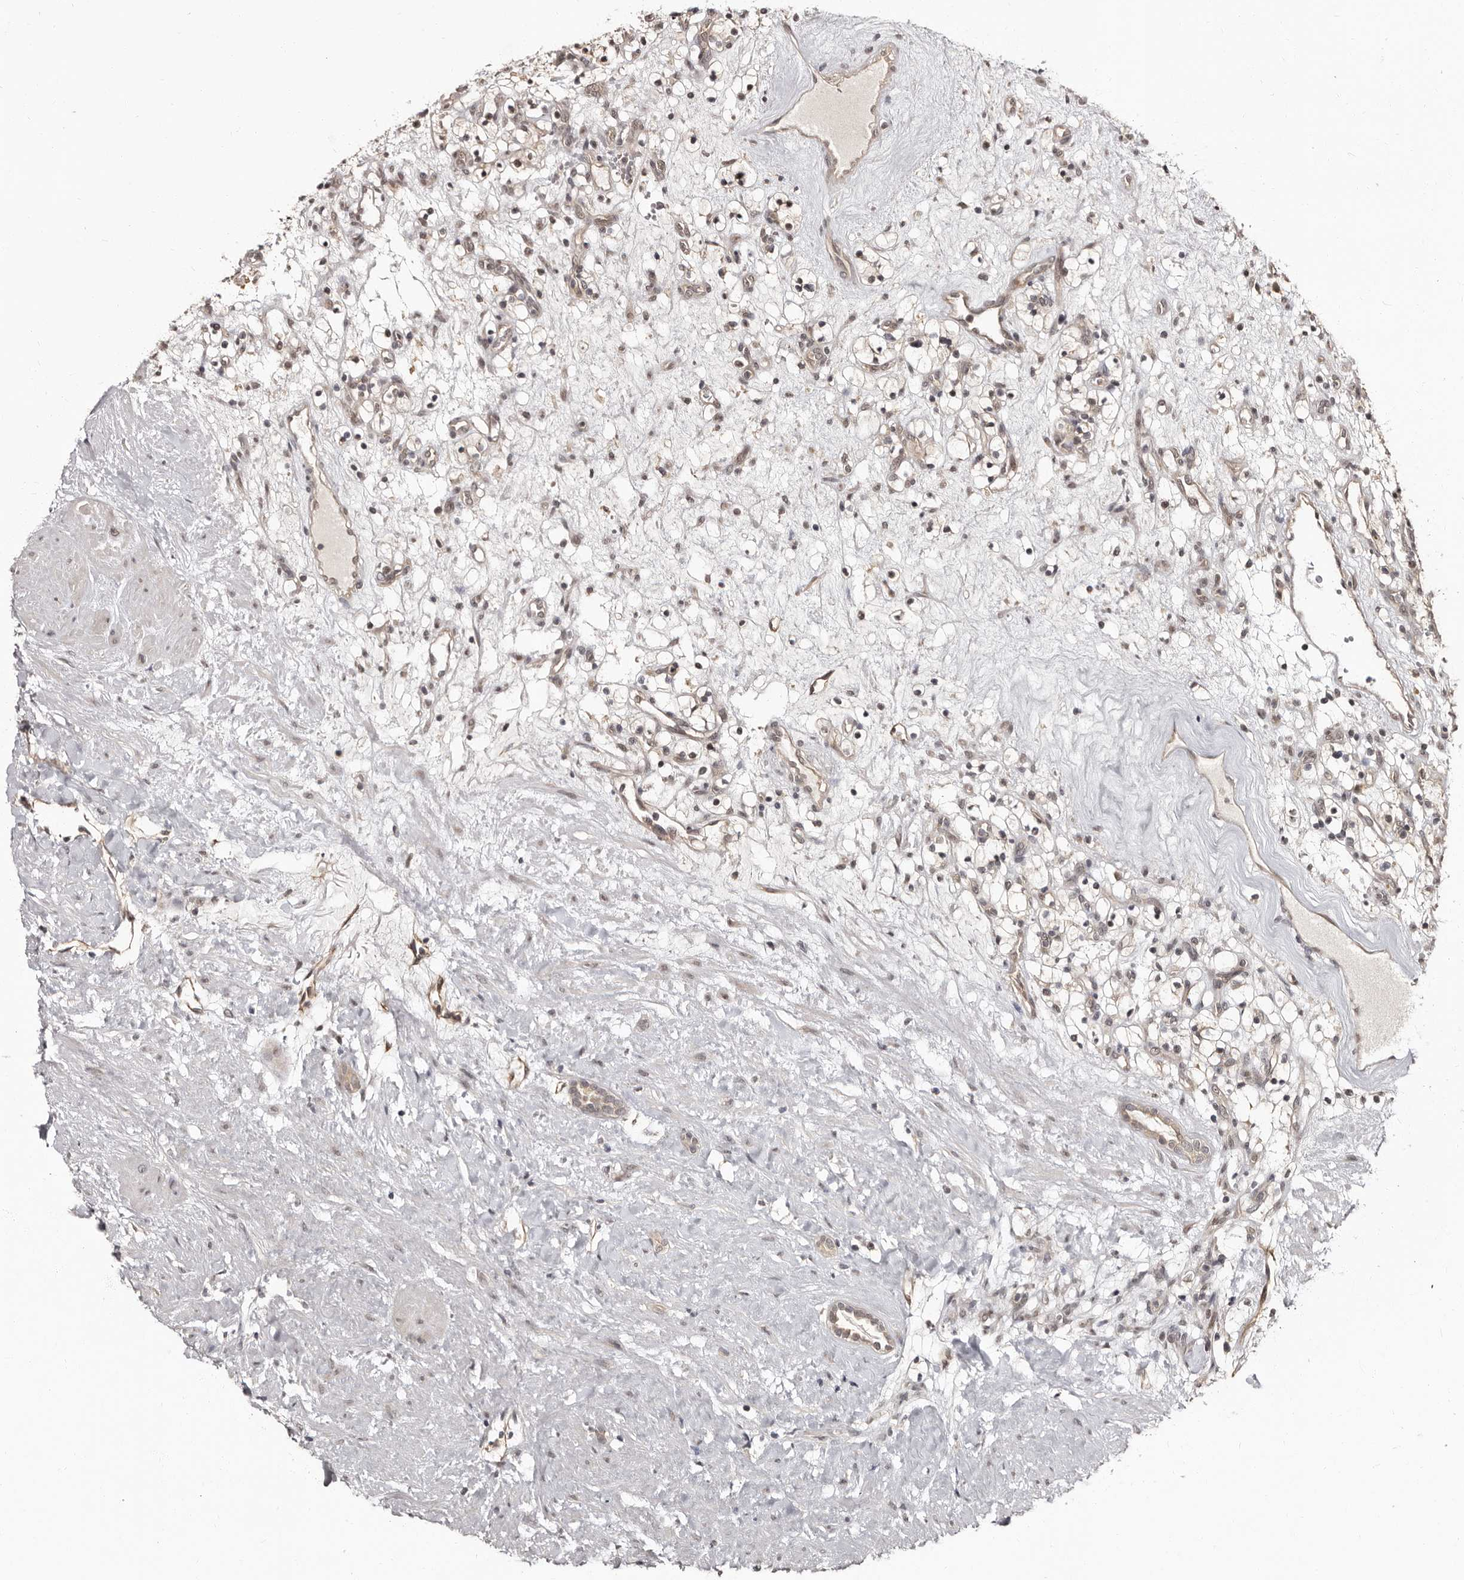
{"staining": {"intensity": "weak", "quantity": "<25%", "location": "nuclear"}, "tissue": "renal cancer", "cell_type": "Tumor cells", "image_type": "cancer", "snomed": [{"axis": "morphology", "description": "Adenocarcinoma, NOS"}, {"axis": "topography", "description": "Kidney"}], "caption": "A high-resolution histopathology image shows immunohistochemistry staining of renal cancer (adenocarcinoma), which shows no significant positivity in tumor cells.", "gene": "TBC1D22B", "patient": {"sex": "female", "age": 57}}